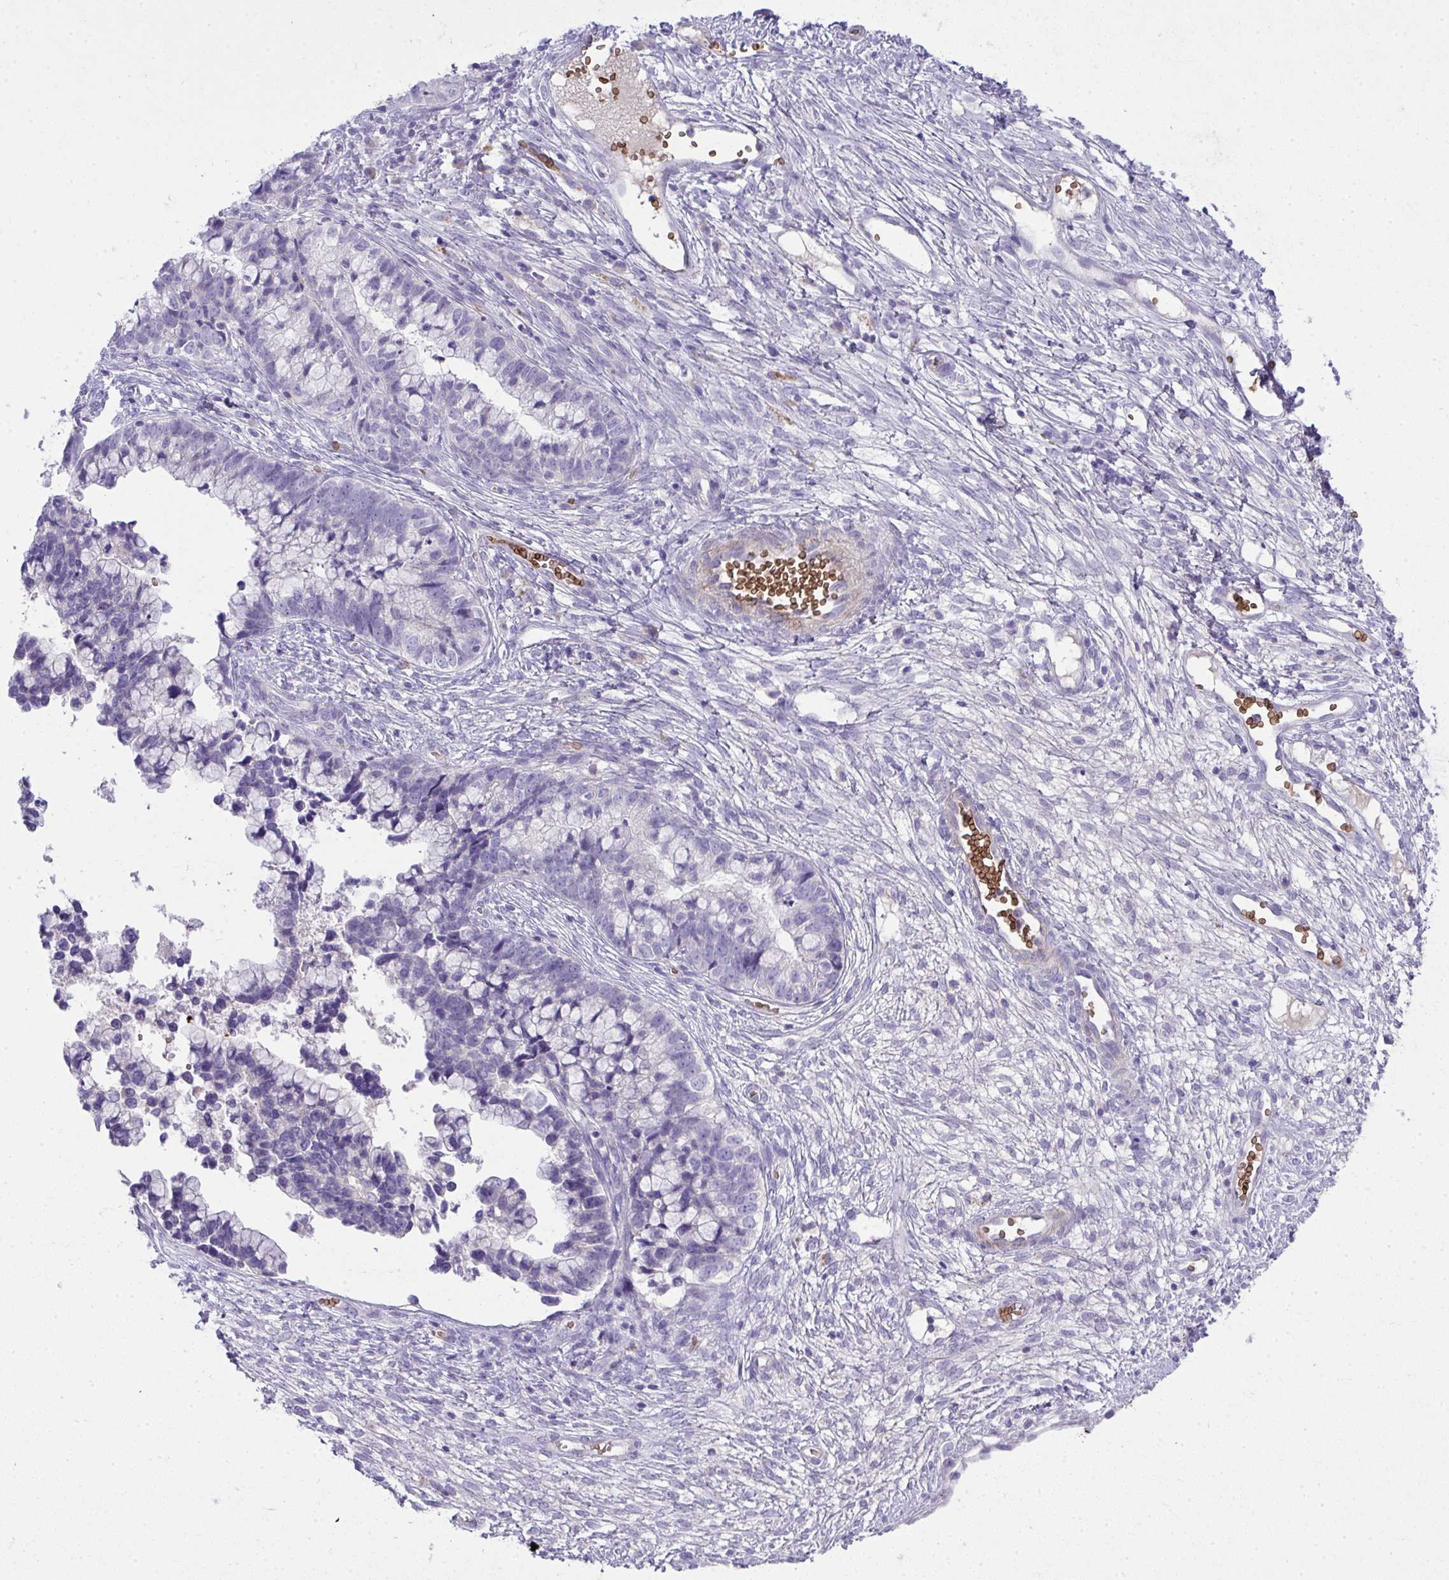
{"staining": {"intensity": "negative", "quantity": "none", "location": "none"}, "tissue": "cervical cancer", "cell_type": "Tumor cells", "image_type": "cancer", "snomed": [{"axis": "morphology", "description": "Adenocarcinoma, NOS"}, {"axis": "topography", "description": "Cervix"}], "caption": "DAB (3,3'-diaminobenzidine) immunohistochemical staining of human cervical cancer (adenocarcinoma) reveals no significant positivity in tumor cells. (Brightfield microscopy of DAB (3,3'-diaminobenzidine) immunohistochemistry at high magnification).", "gene": "SPTB", "patient": {"sex": "female", "age": 44}}